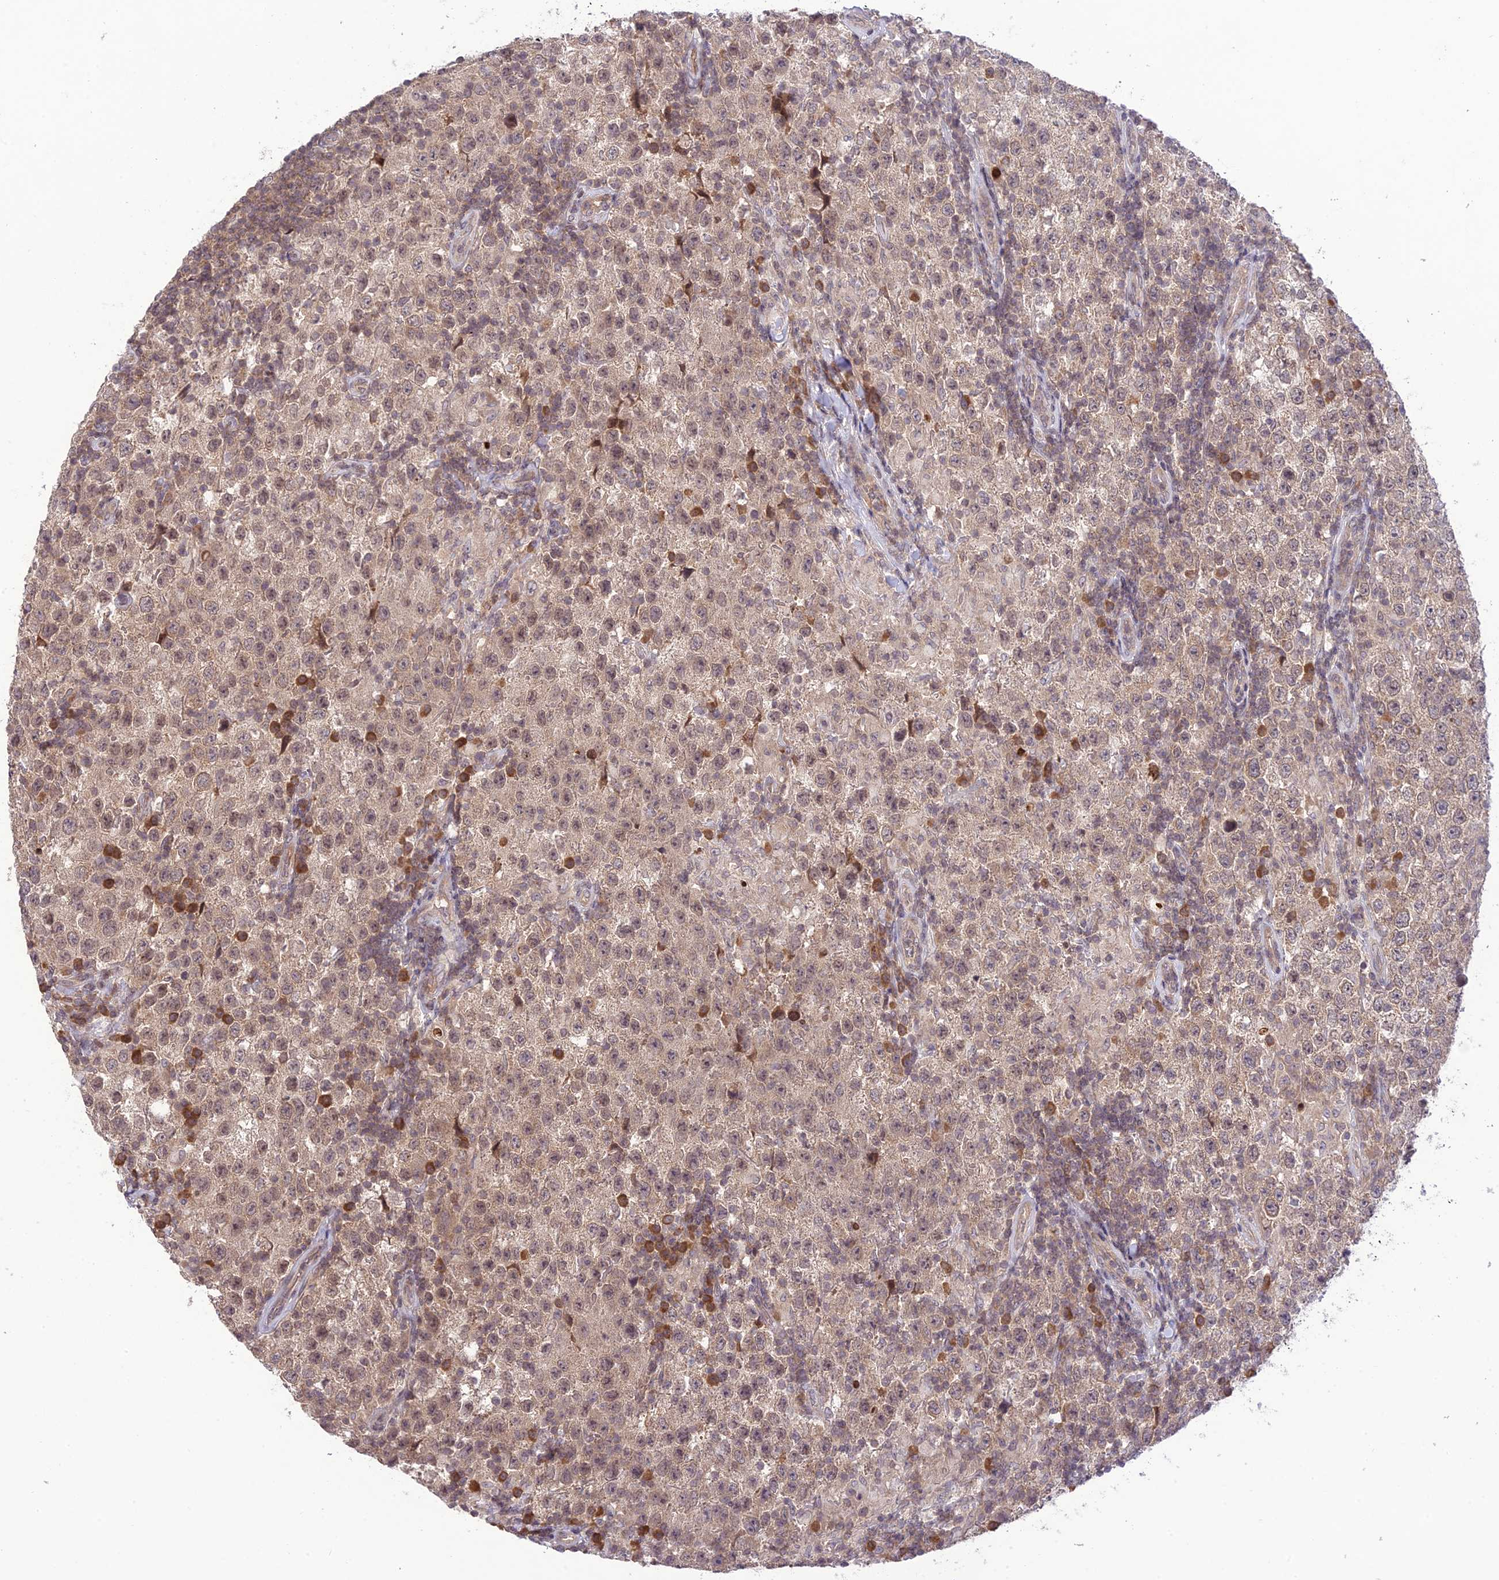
{"staining": {"intensity": "weak", "quantity": ">75%", "location": "cytoplasmic/membranous,nuclear"}, "tissue": "testis cancer", "cell_type": "Tumor cells", "image_type": "cancer", "snomed": [{"axis": "morphology", "description": "Seminoma, NOS"}, {"axis": "morphology", "description": "Carcinoma, Embryonal, NOS"}, {"axis": "topography", "description": "Testis"}], "caption": "Immunohistochemistry photomicrograph of human seminoma (testis) stained for a protein (brown), which reveals low levels of weak cytoplasmic/membranous and nuclear positivity in approximately >75% of tumor cells.", "gene": "TEKT1", "patient": {"sex": "male", "age": 41}}